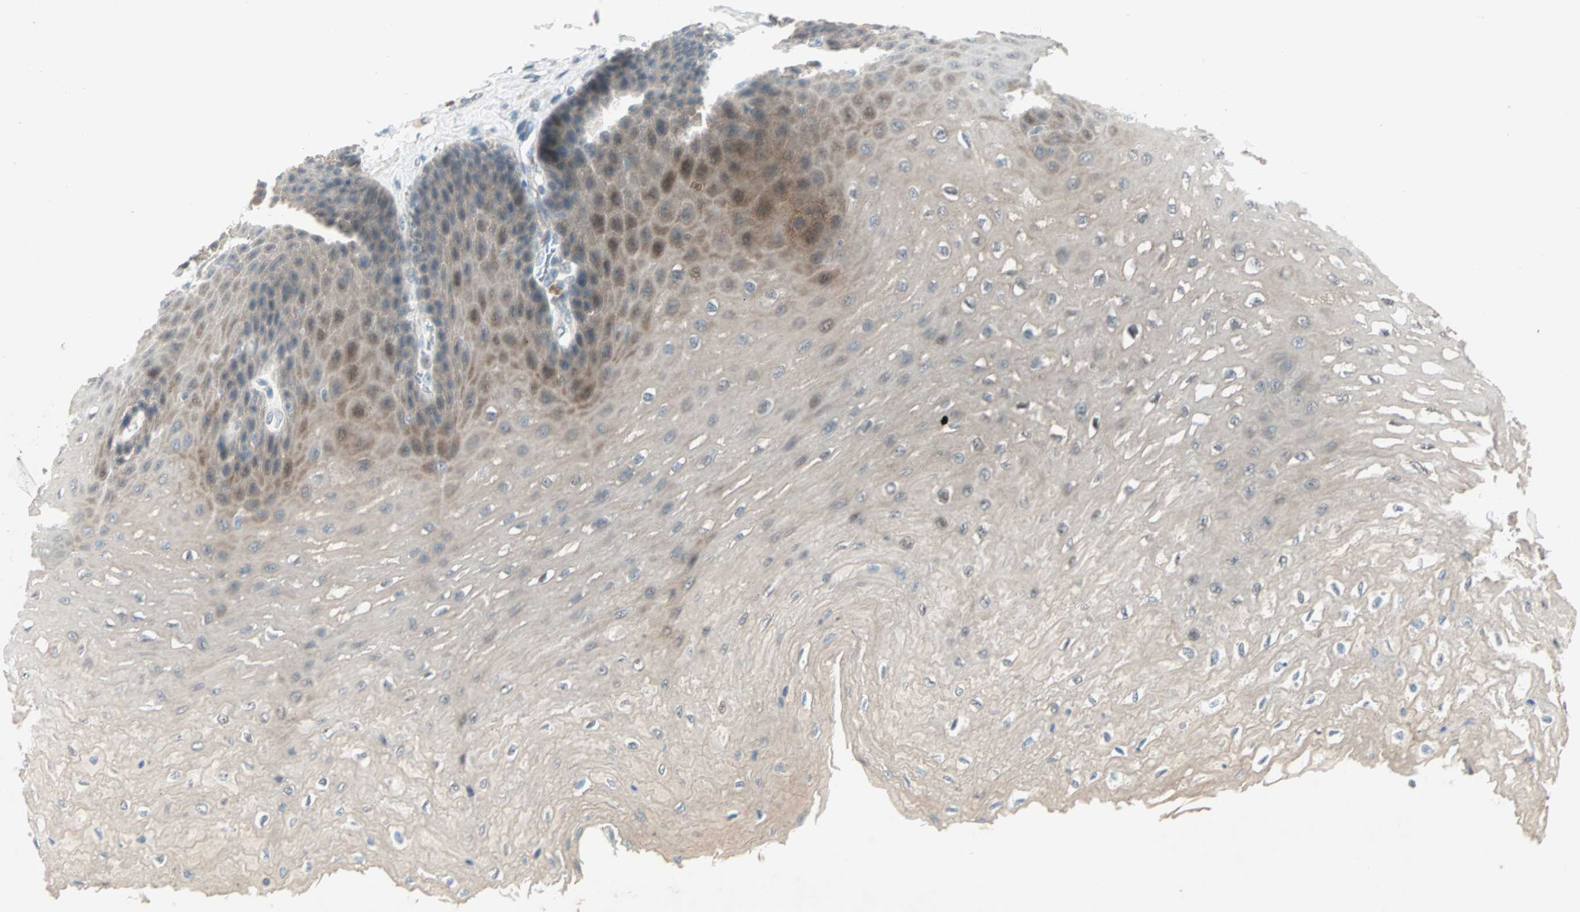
{"staining": {"intensity": "moderate", "quantity": "25%-75%", "location": "cytoplasmic/membranous,nuclear"}, "tissue": "esophagus", "cell_type": "Squamous epithelial cells", "image_type": "normal", "snomed": [{"axis": "morphology", "description": "Normal tissue, NOS"}, {"axis": "topography", "description": "Esophagus"}], "caption": "Immunohistochemistry (IHC) of normal esophagus exhibits medium levels of moderate cytoplasmic/membranous,nuclear staining in approximately 25%-75% of squamous epithelial cells. Using DAB (brown) and hematoxylin (blue) stains, captured at high magnification using brightfield microscopy.", "gene": "RTL6", "patient": {"sex": "female", "age": 72}}